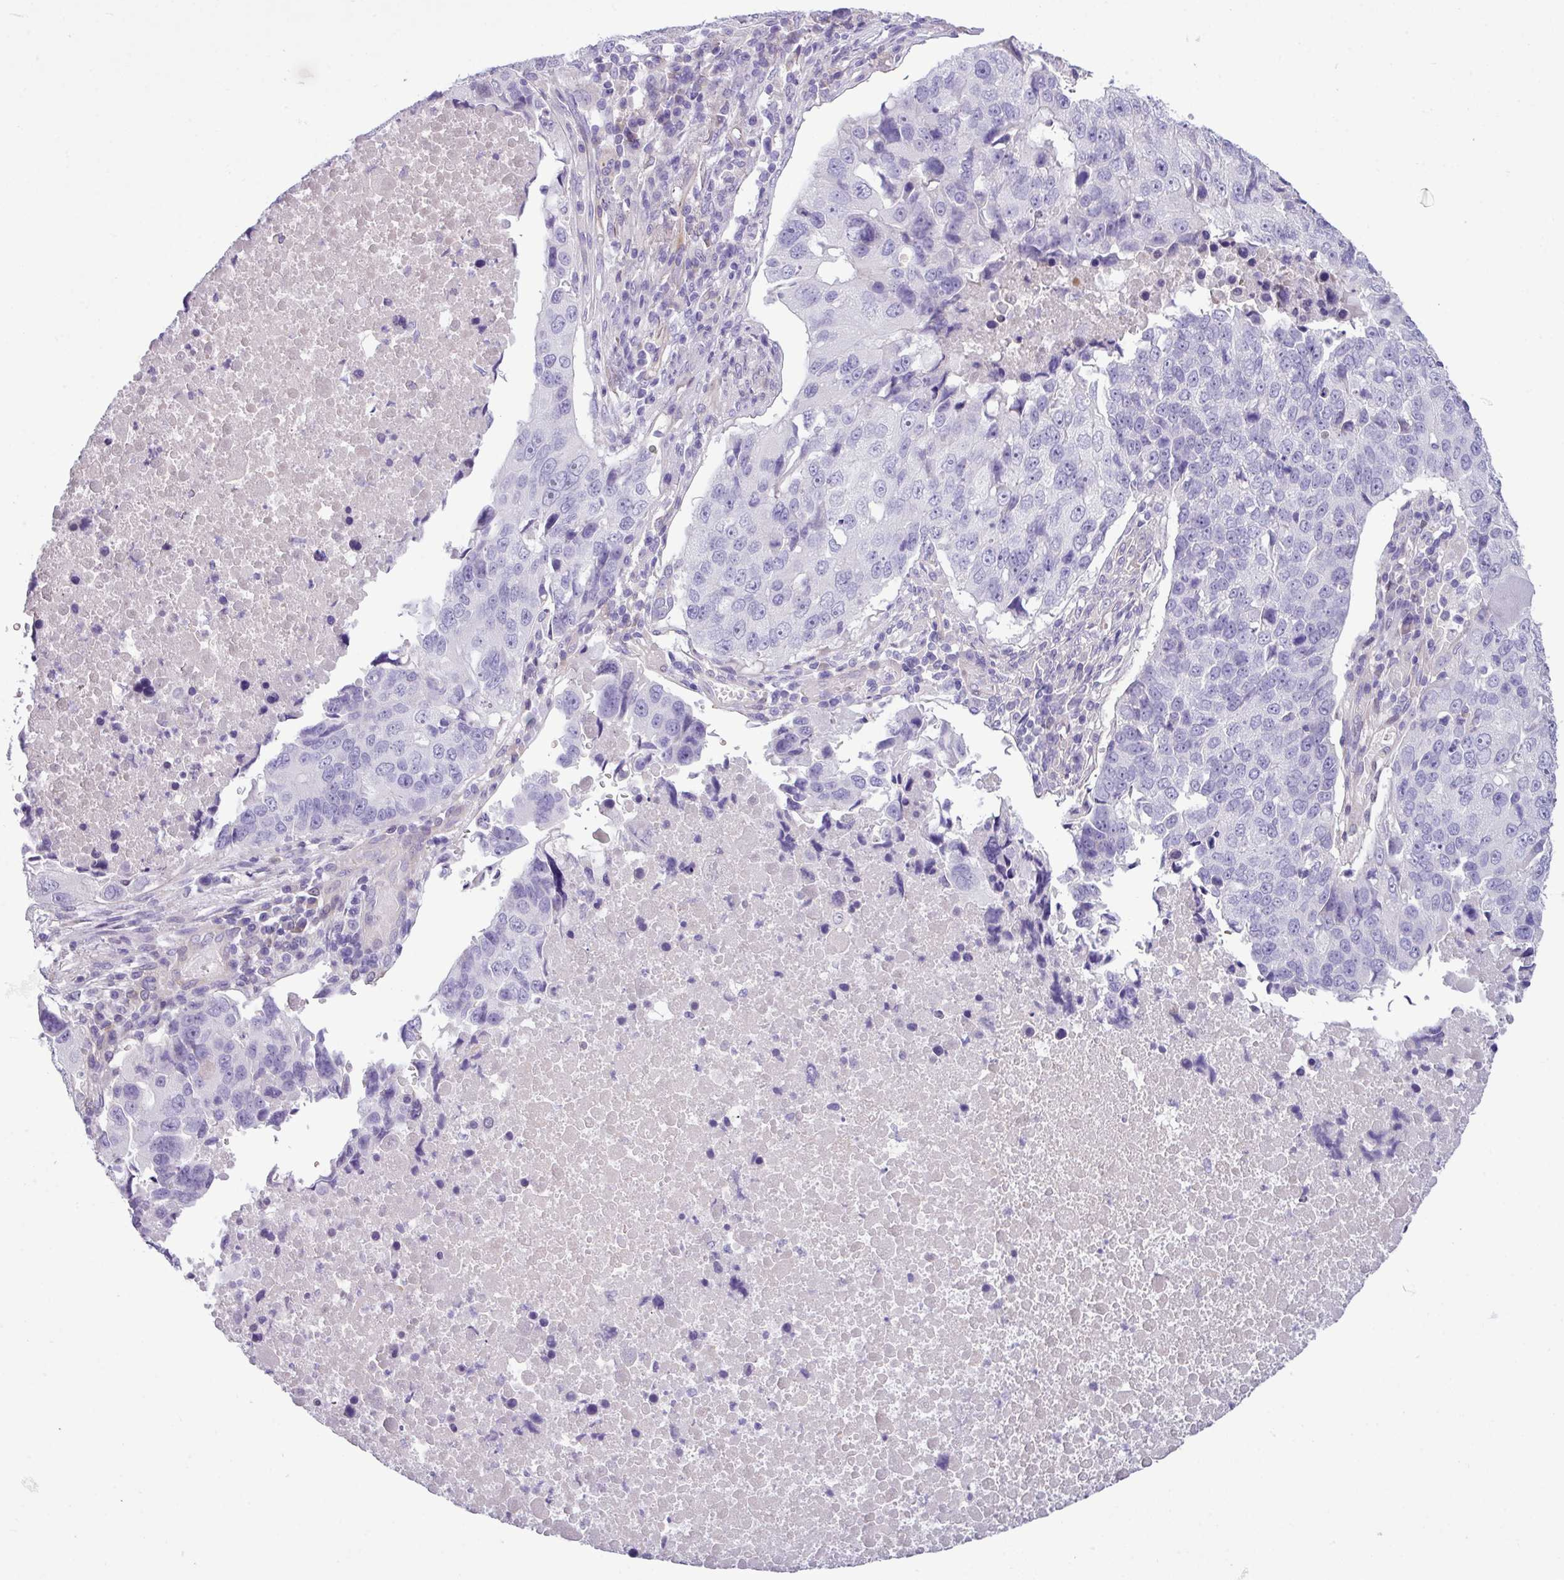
{"staining": {"intensity": "negative", "quantity": "none", "location": "none"}, "tissue": "lung cancer", "cell_type": "Tumor cells", "image_type": "cancer", "snomed": [{"axis": "morphology", "description": "Squamous cell carcinoma, NOS"}, {"axis": "topography", "description": "Lung"}], "caption": "A photomicrograph of lung squamous cell carcinoma stained for a protein shows no brown staining in tumor cells.", "gene": "KIRREL3", "patient": {"sex": "female", "age": 66}}